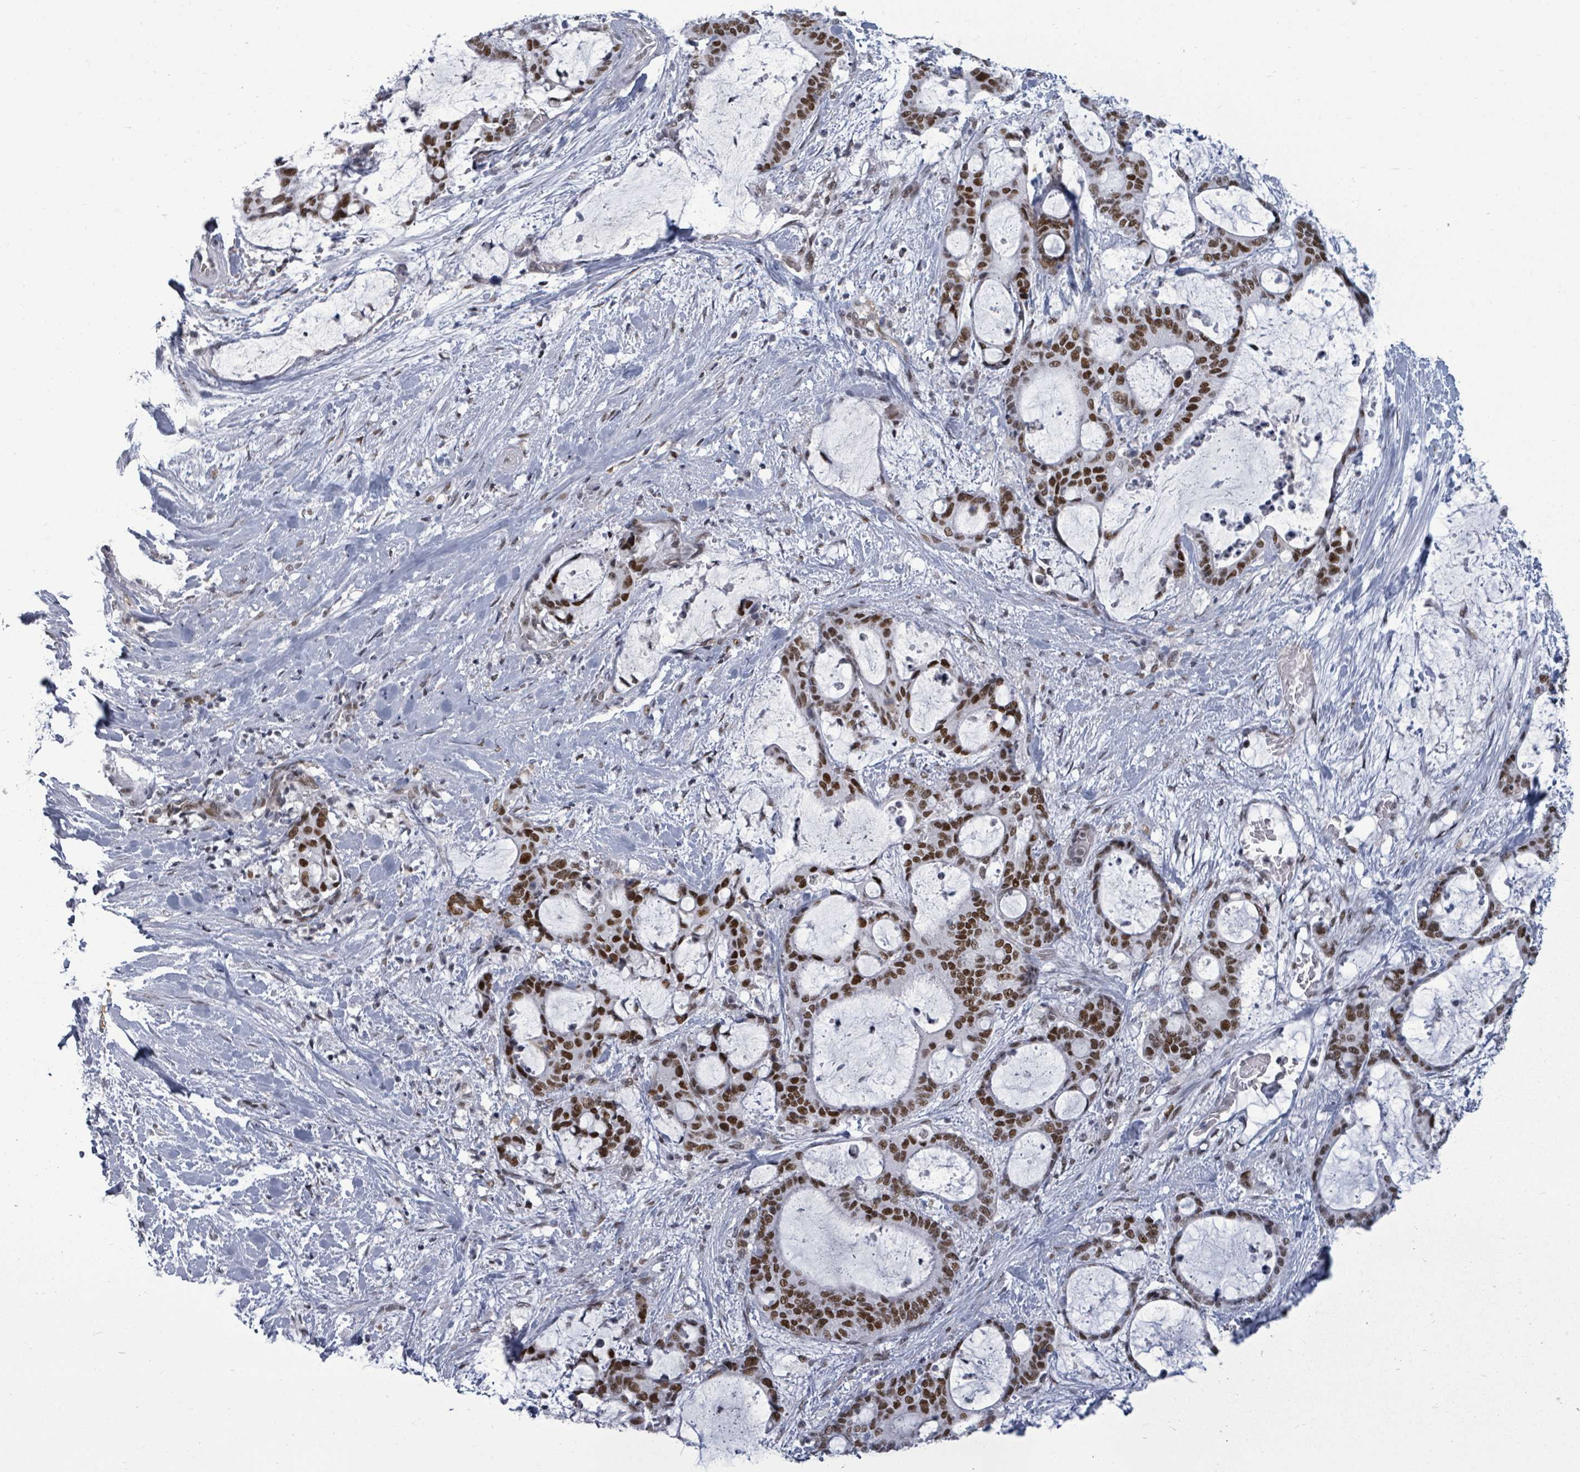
{"staining": {"intensity": "strong", "quantity": ">75%", "location": "nuclear"}, "tissue": "liver cancer", "cell_type": "Tumor cells", "image_type": "cancer", "snomed": [{"axis": "morphology", "description": "Normal tissue, NOS"}, {"axis": "morphology", "description": "Cholangiocarcinoma"}, {"axis": "topography", "description": "Liver"}, {"axis": "topography", "description": "Peripheral nerve tissue"}], "caption": "Tumor cells demonstrate high levels of strong nuclear positivity in about >75% of cells in human cholangiocarcinoma (liver).", "gene": "ERCC5", "patient": {"sex": "female", "age": 73}}